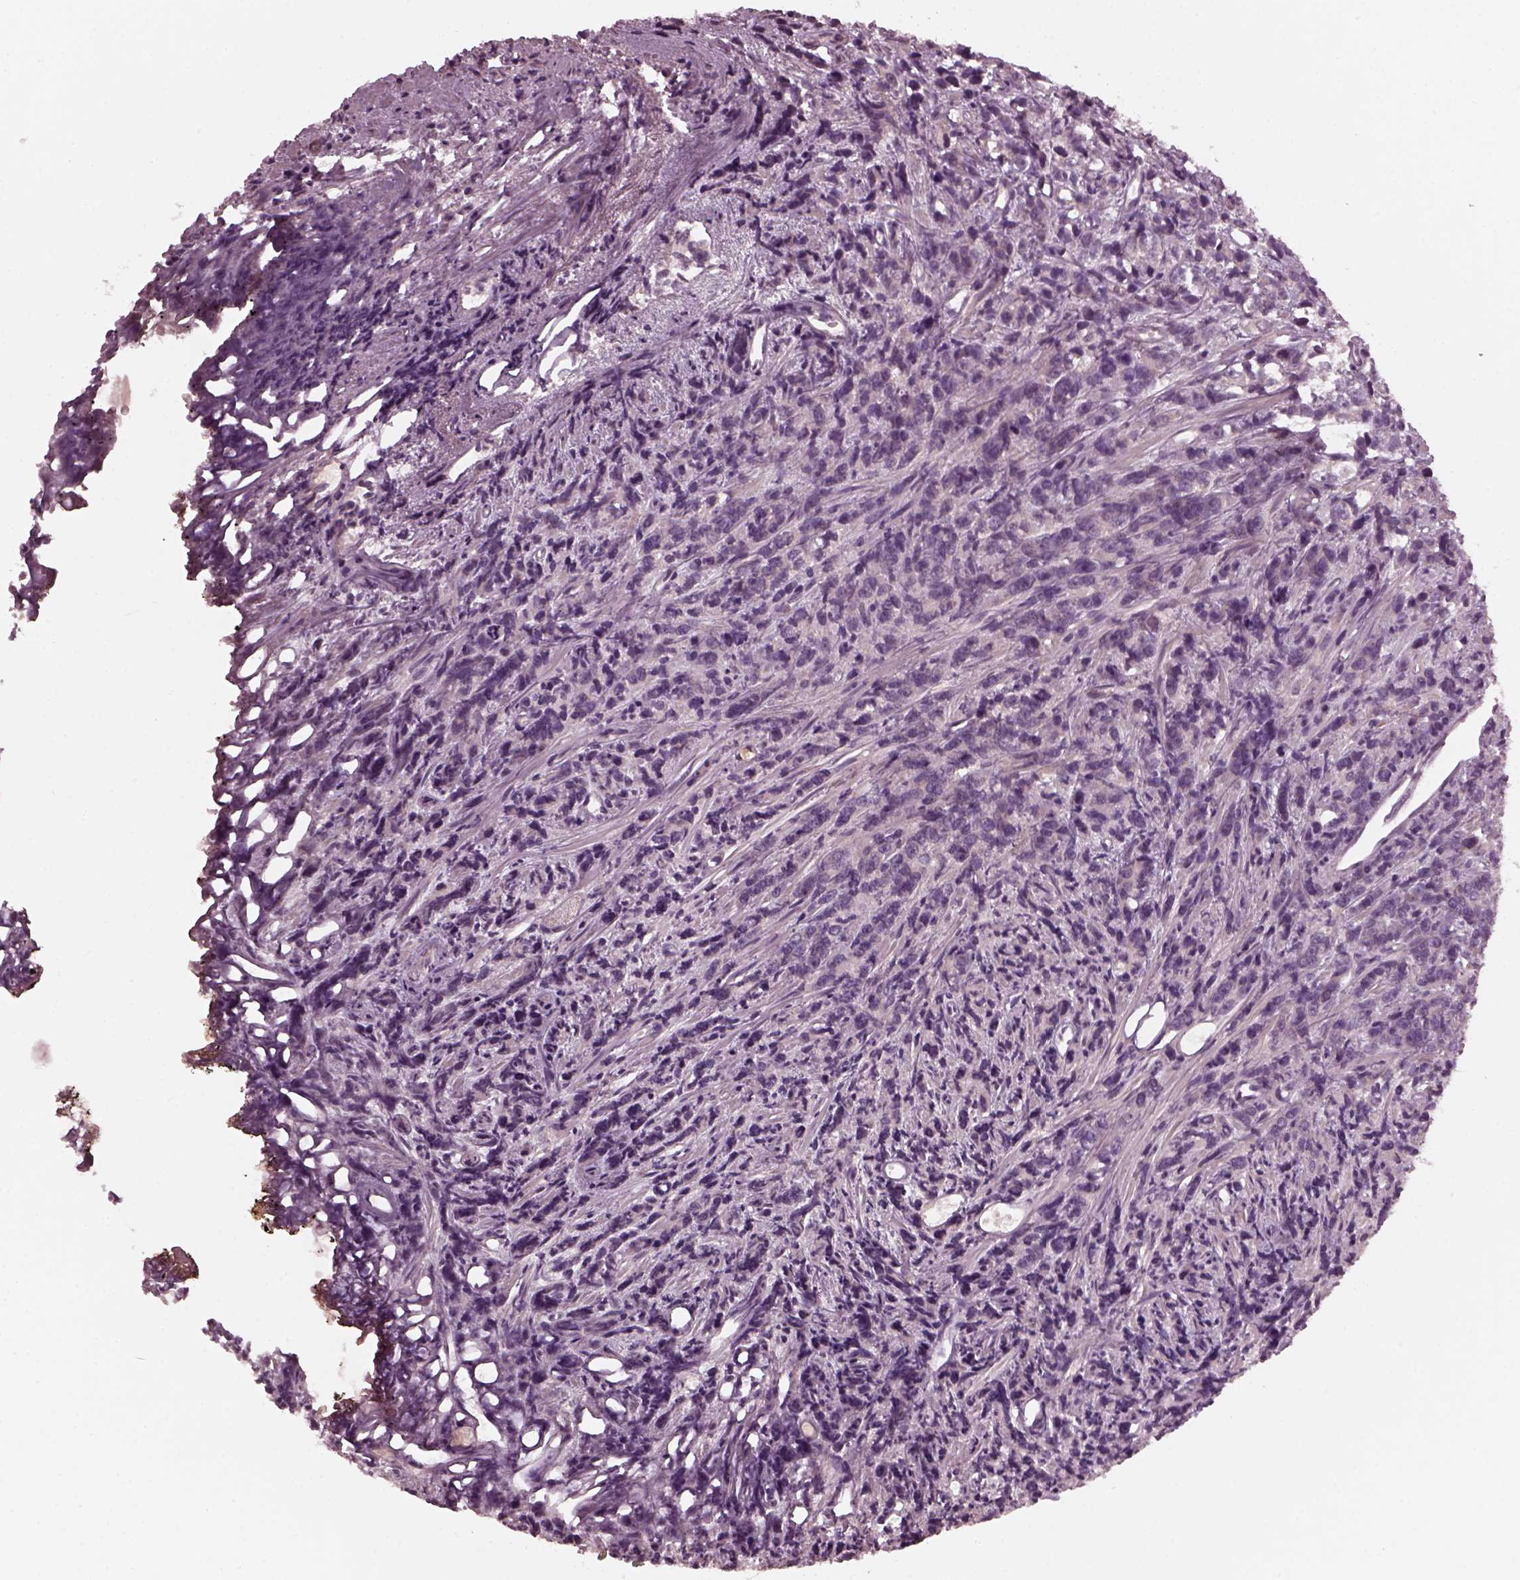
{"staining": {"intensity": "negative", "quantity": "none", "location": "none"}, "tissue": "prostate cancer", "cell_type": "Tumor cells", "image_type": "cancer", "snomed": [{"axis": "morphology", "description": "Adenocarcinoma, High grade"}, {"axis": "topography", "description": "Prostate"}], "caption": "A high-resolution micrograph shows immunohistochemistry (IHC) staining of prostate adenocarcinoma (high-grade), which displays no significant expression in tumor cells.", "gene": "PORCN", "patient": {"sex": "male", "age": 77}}